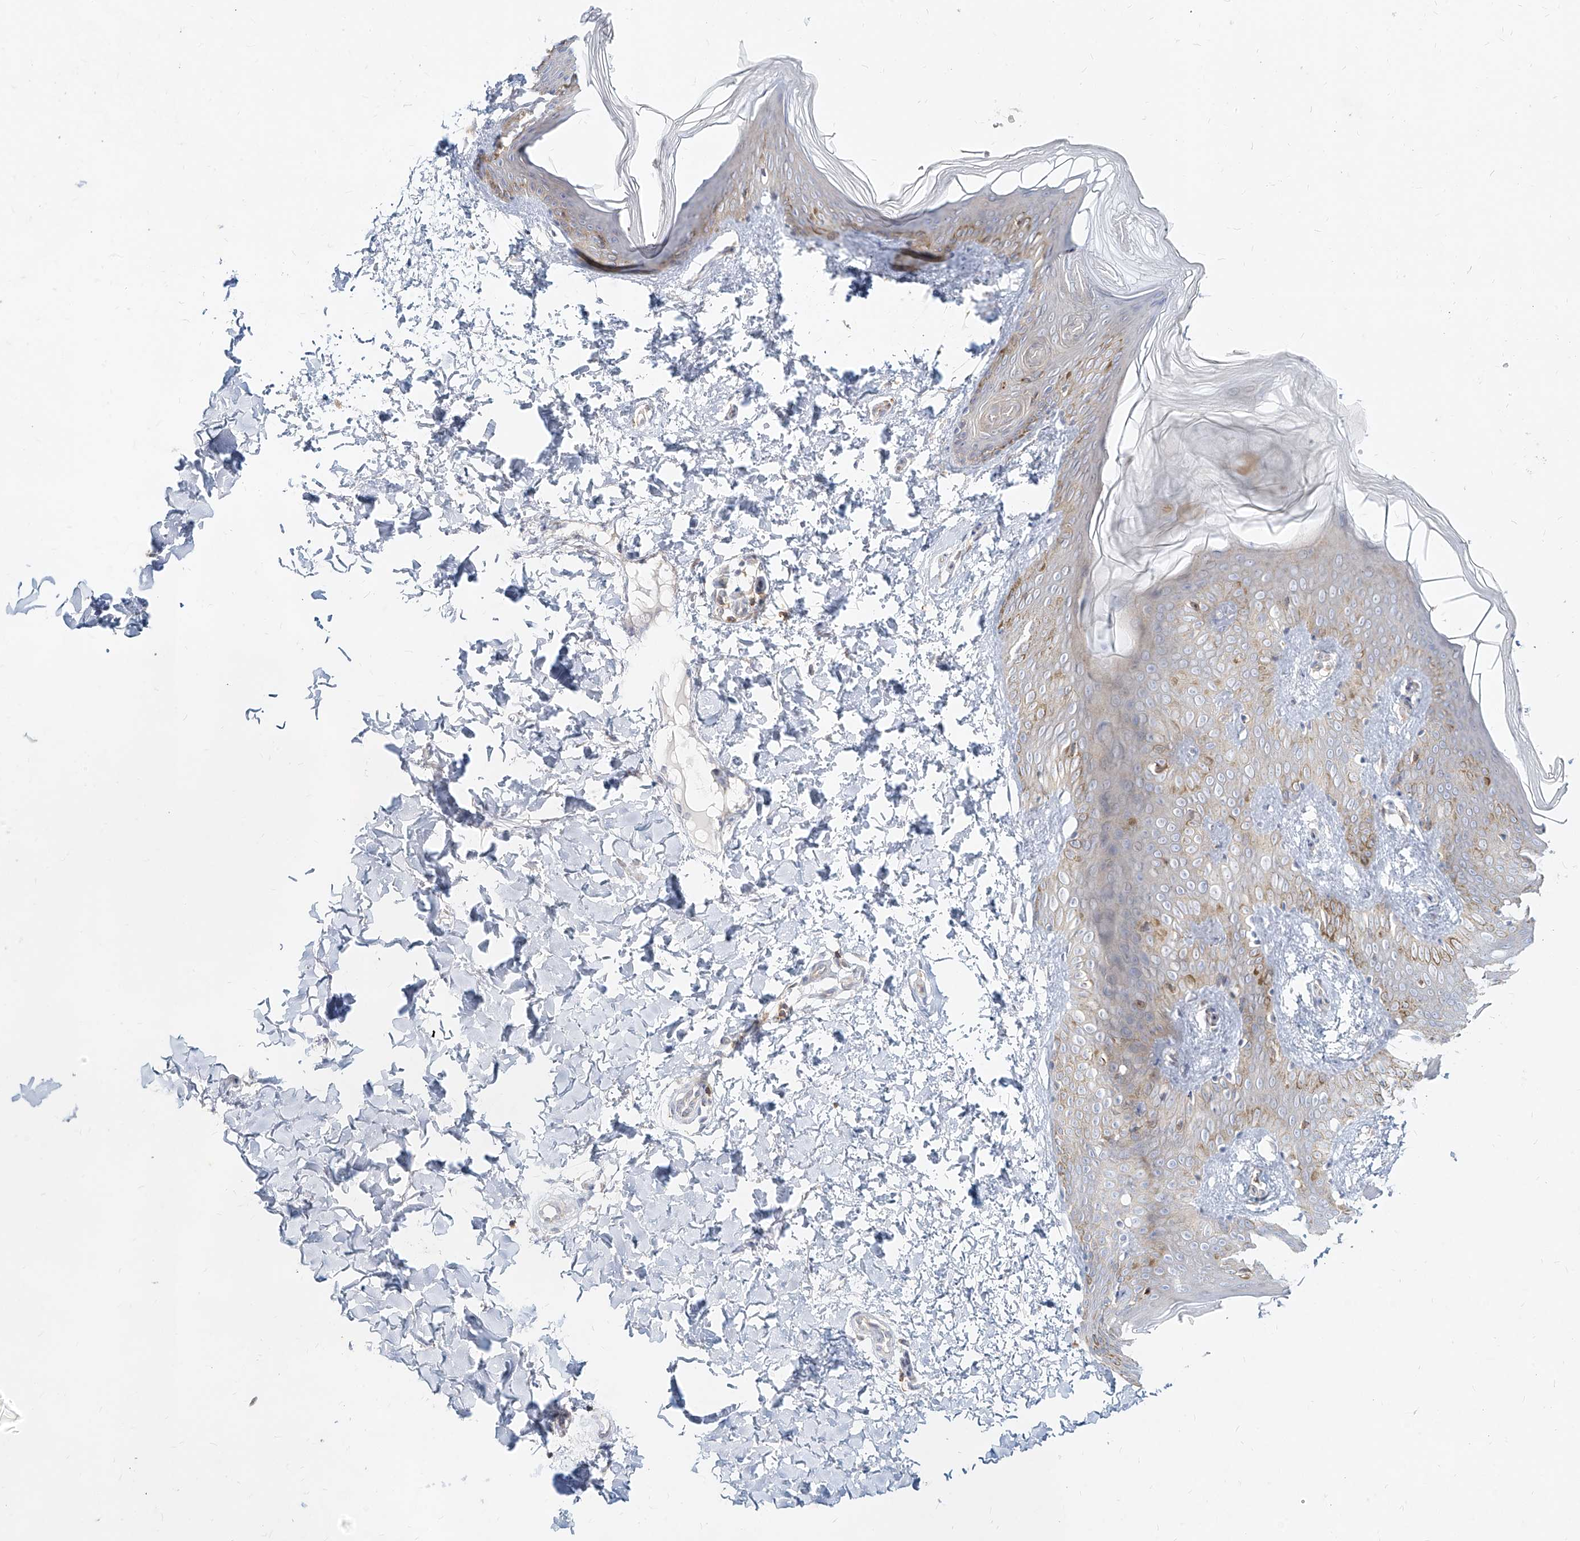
{"staining": {"intensity": "negative", "quantity": "none", "location": "none"}, "tissue": "skin", "cell_type": "Fibroblasts", "image_type": "normal", "snomed": [{"axis": "morphology", "description": "Normal tissue, NOS"}, {"axis": "morphology", "description": "Neoplasm, benign, NOS"}, {"axis": "topography", "description": "Skin"}, {"axis": "topography", "description": "Soft tissue"}], "caption": "This photomicrograph is of unremarkable skin stained with immunohistochemistry (IHC) to label a protein in brown with the nuclei are counter-stained blue. There is no expression in fibroblasts. (DAB immunohistochemistry (IHC), high magnification).", "gene": "SLC2A12", "patient": {"sex": "male", "age": 26}}